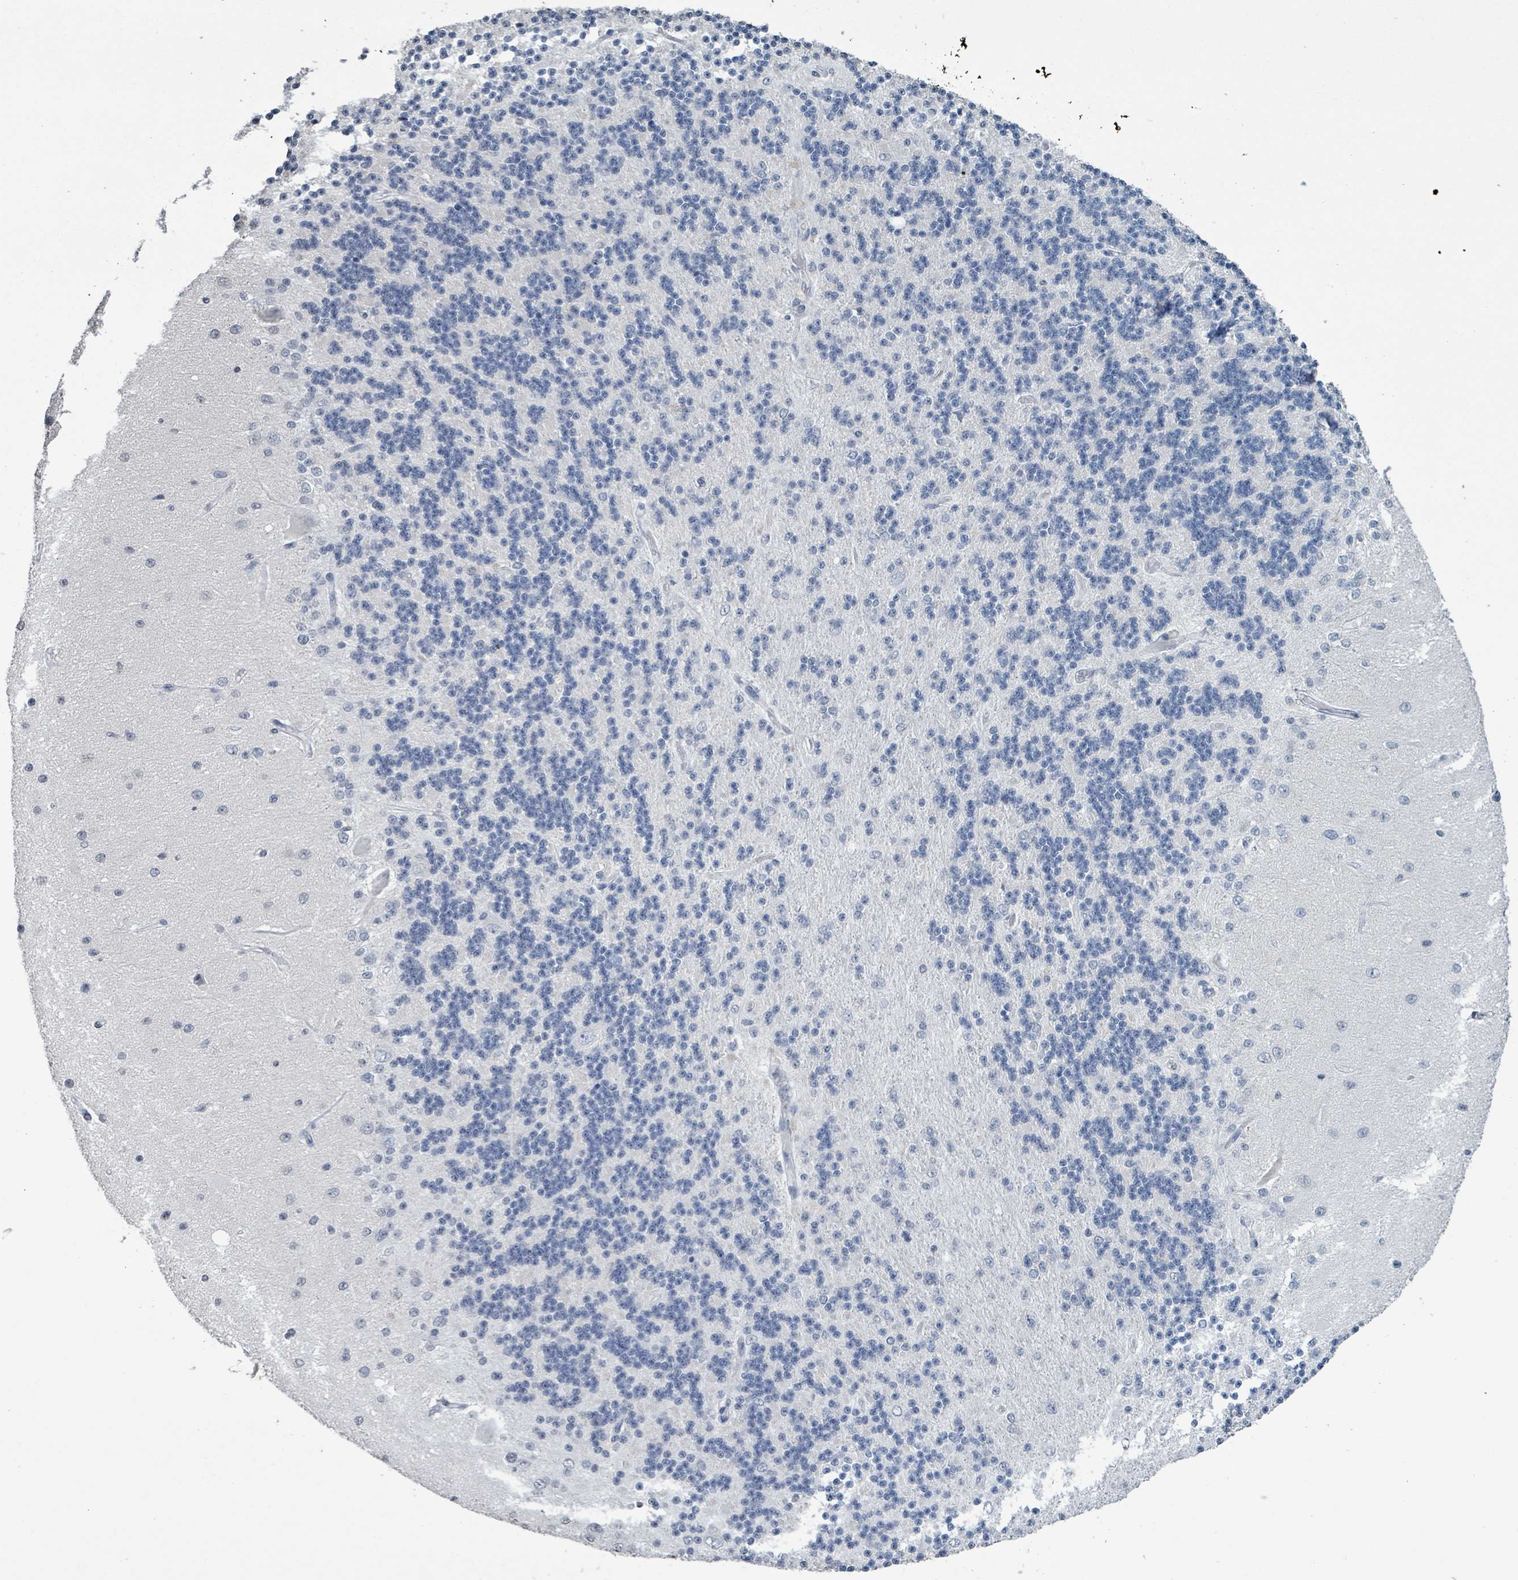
{"staining": {"intensity": "negative", "quantity": "none", "location": "none"}, "tissue": "cerebellum", "cell_type": "Cells in granular layer", "image_type": "normal", "snomed": [{"axis": "morphology", "description": "Normal tissue, NOS"}, {"axis": "topography", "description": "Cerebellum"}], "caption": "Unremarkable cerebellum was stained to show a protein in brown. There is no significant staining in cells in granular layer. Nuclei are stained in blue.", "gene": "CA9", "patient": {"sex": "female", "age": 29}}